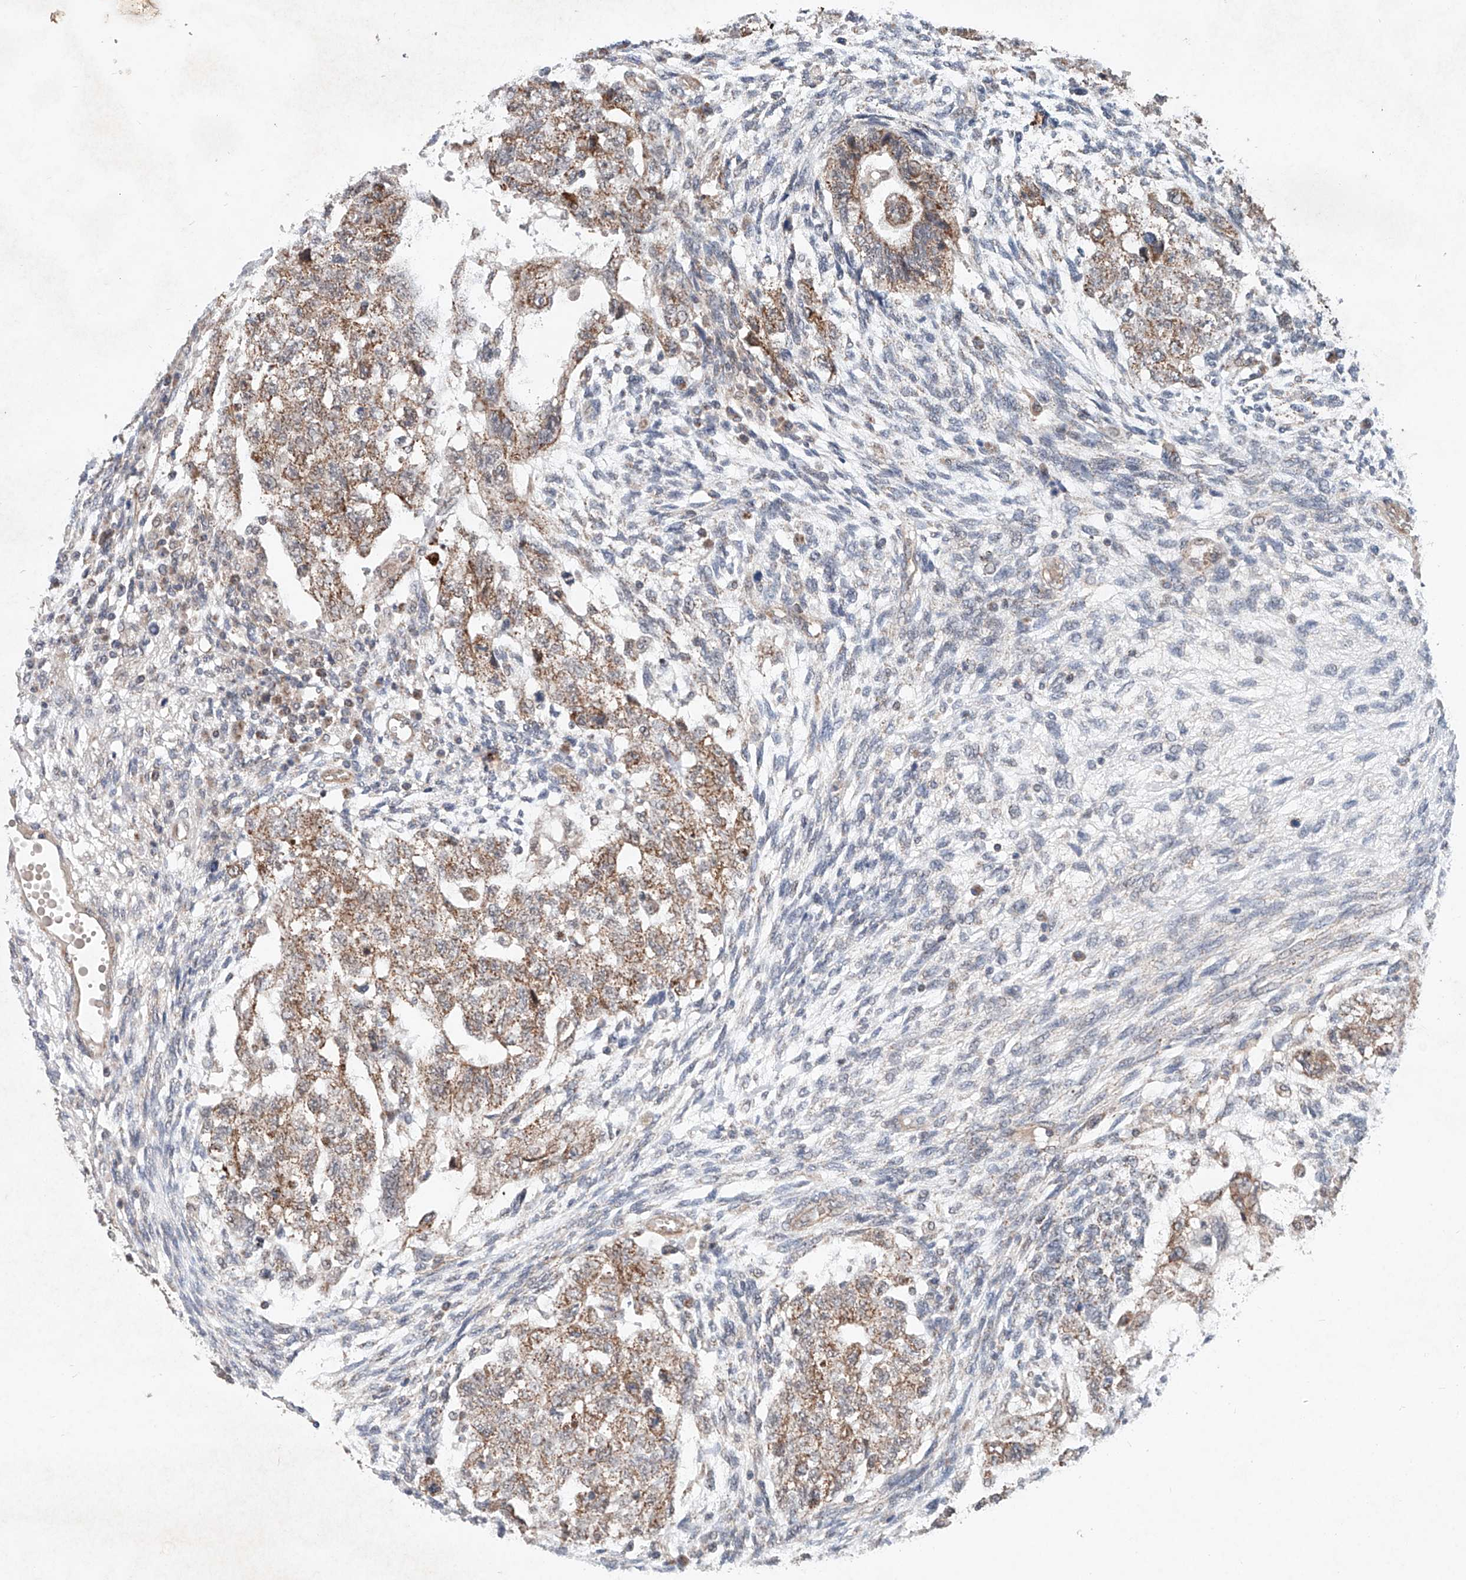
{"staining": {"intensity": "moderate", "quantity": ">75%", "location": "cytoplasmic/membranous"}, "tissue": "testis cancer", "cell_type": "Tumor cells", "image_type": "cancer", "snomed": [{"axis": "morphology", "description": "Normal tissue, NOS"}, {"axis": "morphology", "description": "Carcinoma, Embryonal, NOS"}, {"axis": "topography", "description": "Testis"}], "caption": "Testis cancer stained with a protein marker reveals moderate staining in tumor cells.", "gene": "FASTK", "patient": {"sex": "male", "age": 36}}